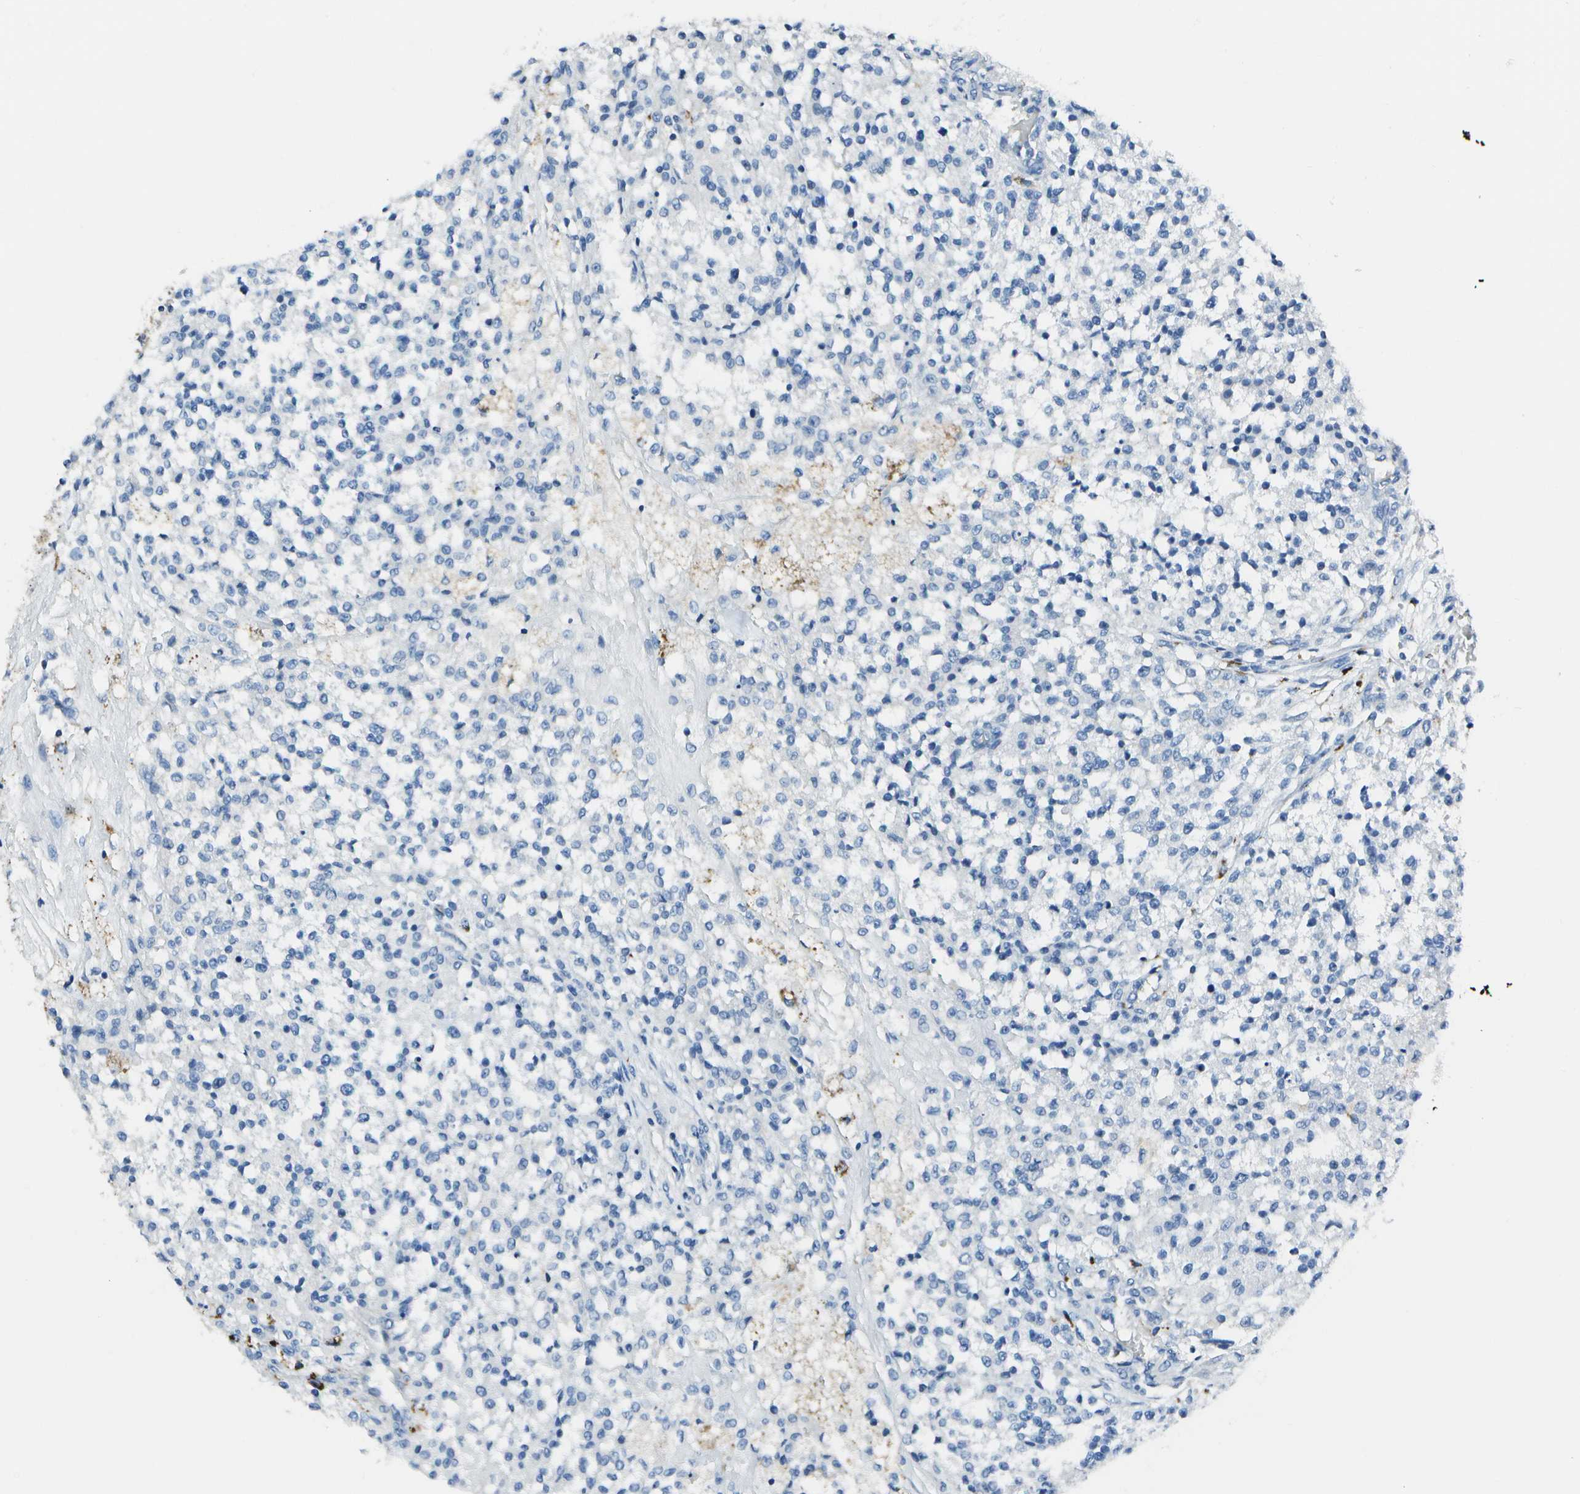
{"staining": {"intensity": "negative", "quantity": "none", "location": "none"}, "tissue": "testis cancer", "cell_type": "Tumor cells", "image_type": "cancer", "snomed": [{"axis": "morphology", "description": "Seminoma, NOS"}, {"axis": "topography", "description": "Testis"}], "caption": "Immunohistochemistry (IHC) of testis cancer (seminoma) shows no expression in tumor cells.", "gene": "DCT", "patient": {"sex": "male", "age": 59}}